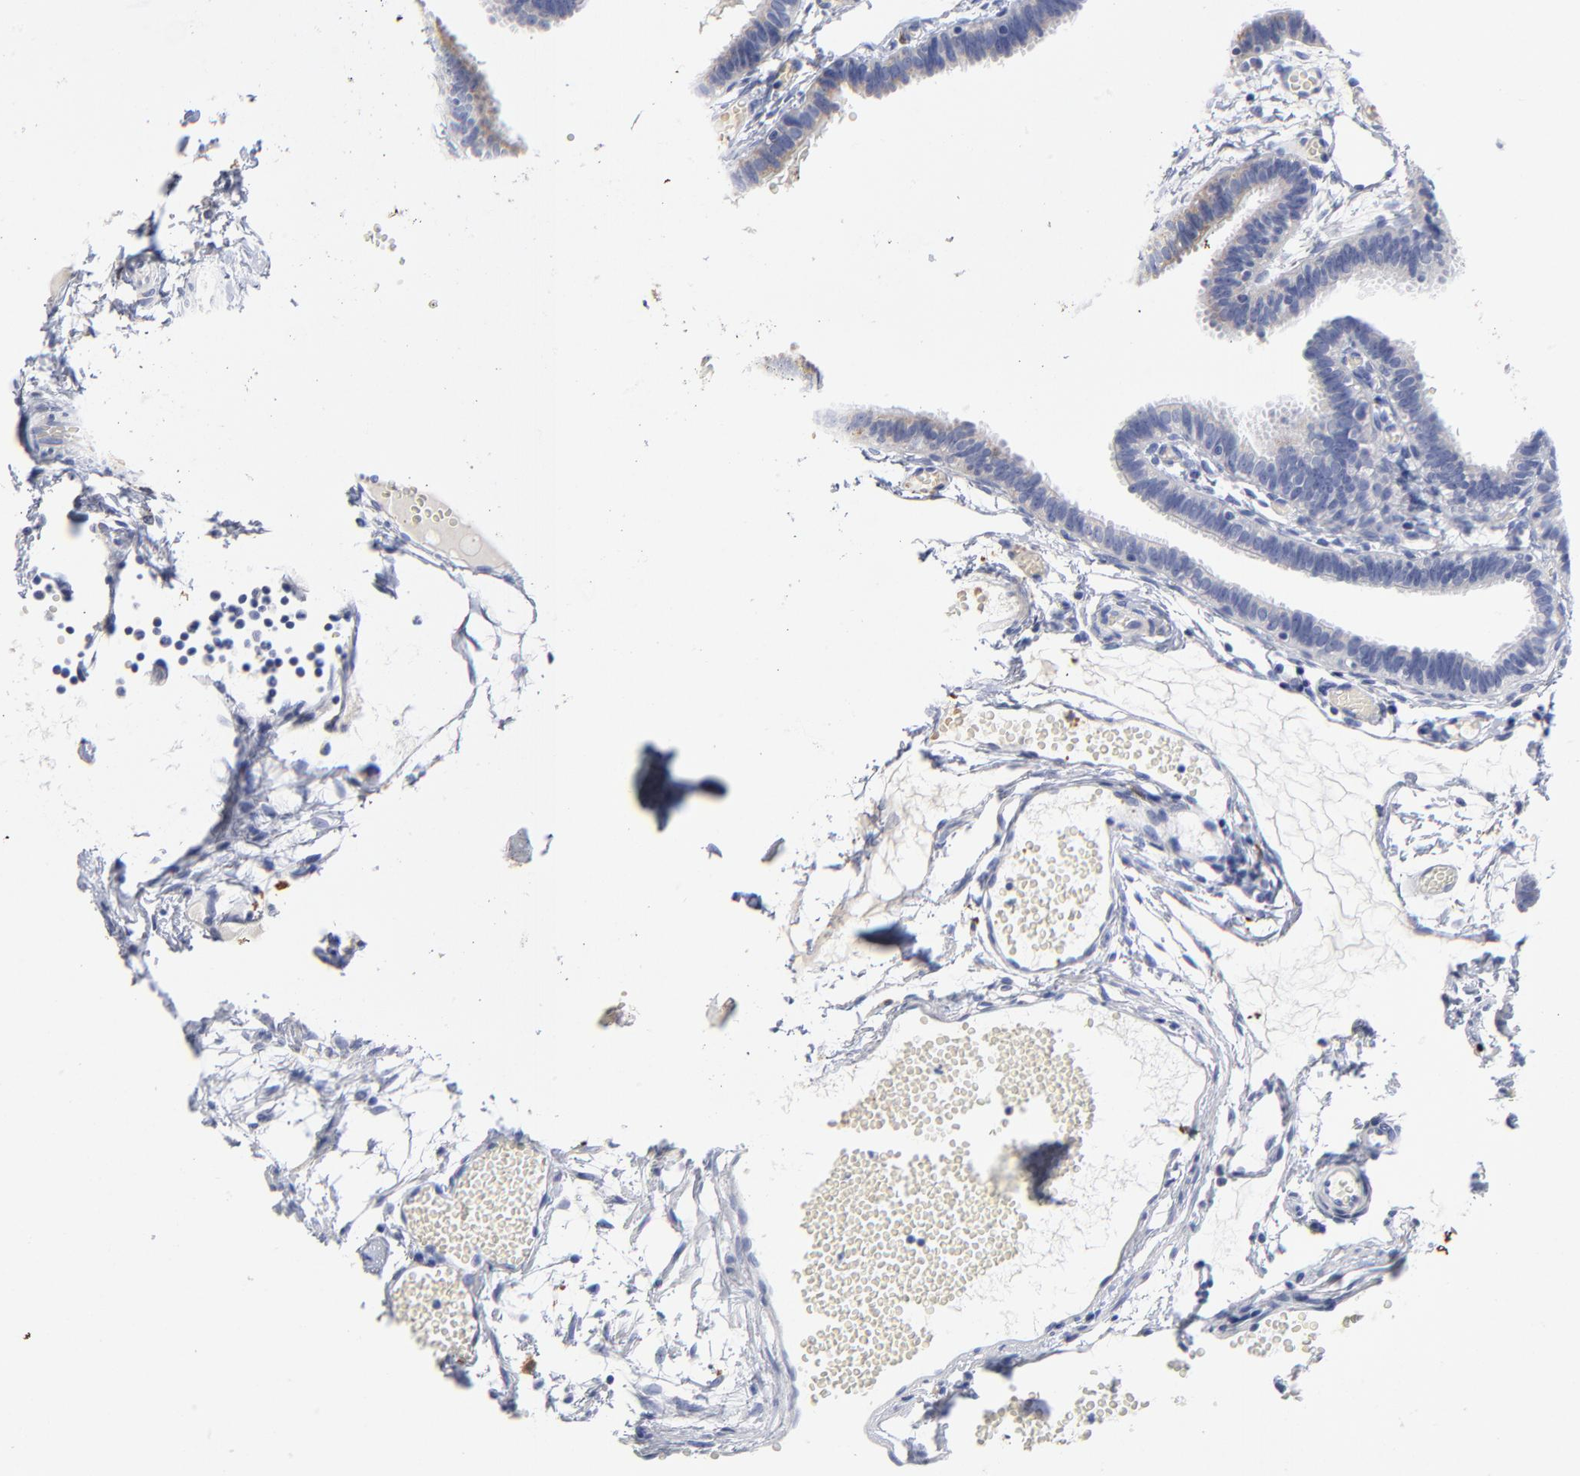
{"staining": {"intensity": "weak", "quantity": "<25%", "location": "cytoplasmic/membranous"}, "tissue": "fallopian tube", "cell_type": "Glandular cells", "image_type": "normal", "snomed": [{"axis": "morphology", "description": "Normal tissue, NOS"}, {"axis": "topography", "description": "Fallopian tube"}], "caption": "Human fallopian tube stained for a protein using immunohistochemistry demonstrates no expression in glandular cells.", "gene": "PTP4A1", "patient": {"sex": "female", "age": 29}}